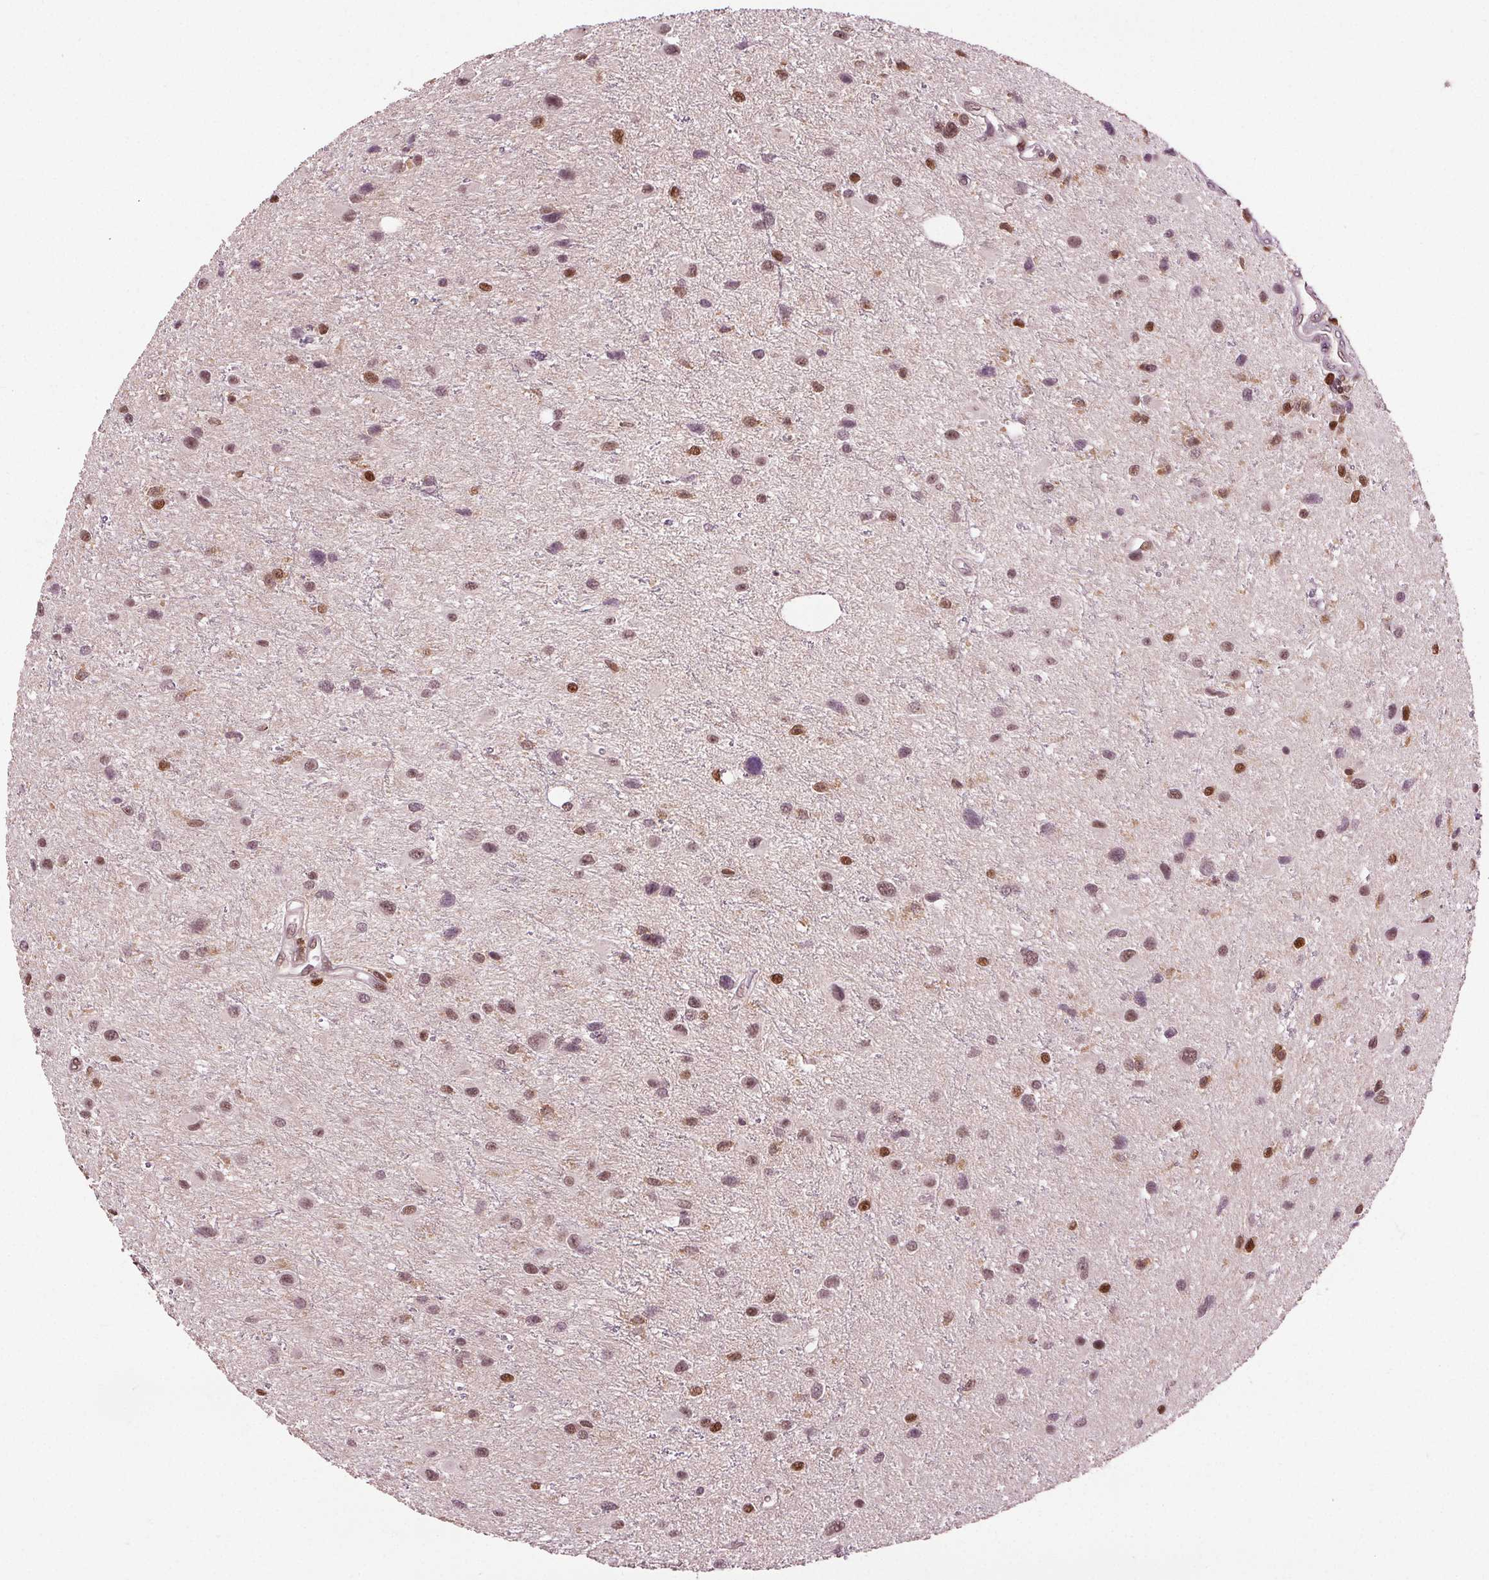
{"staining": {"intensity": "moderate", "quantity": ">75%", "location": "nuclear"}, "tissue": "glioma", "cell_type": "Tumor cells", "image_type": "cancer", "snomed": [{"axis": "morphology", "description": "Glioma, malignant, Low grade"}, {"axis": "topography", "description": "Brain"}], "caption": "Protein expression analysis of human malignant glioma (low-grade) reveals moderate nuclear staining in approximately >75% of tumor cells. (IHC, brightfield microscopy, high magnification).", "gene": "DDX11", "patient": {"sex": "female", "age": 32}}